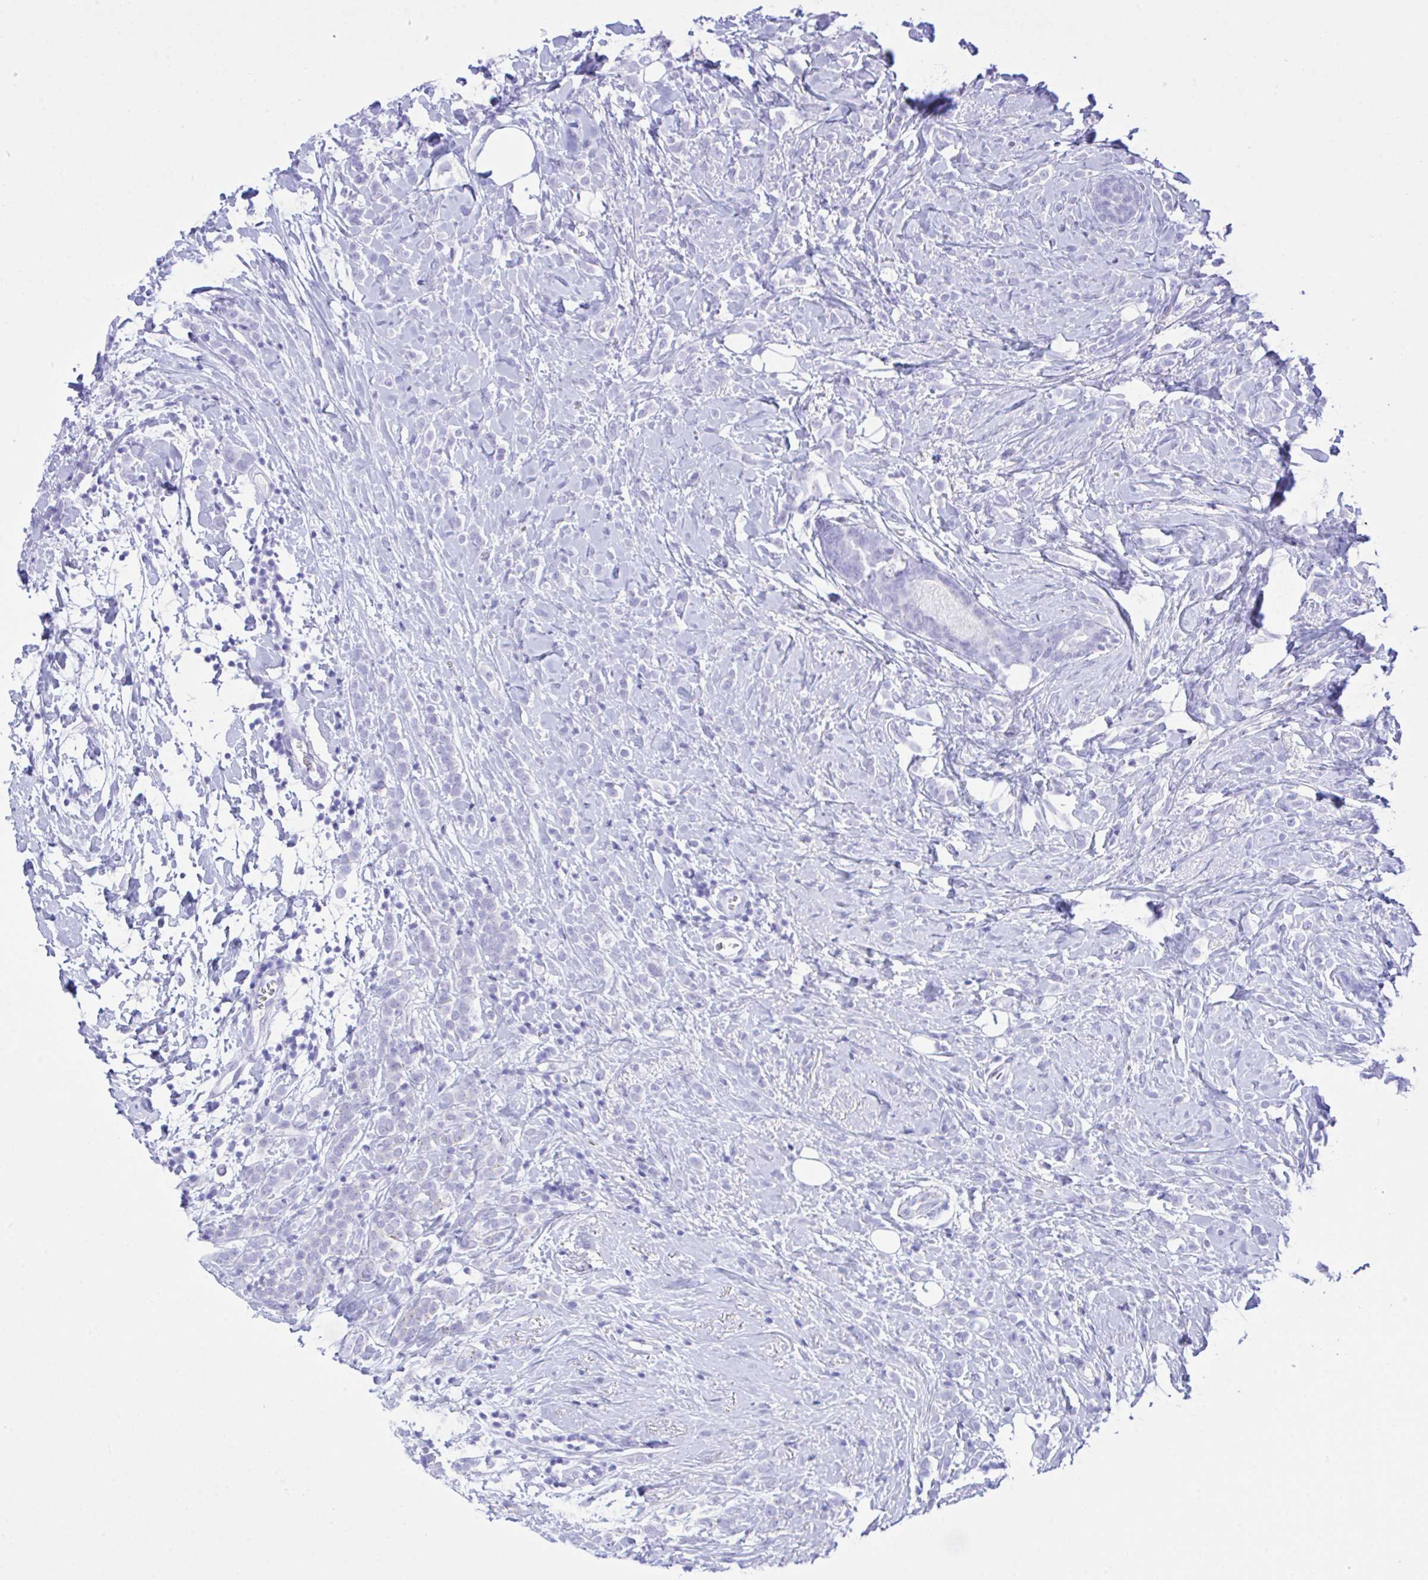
{"staining": {"intensity": "negative", "quantity": "none", "location": "none"}, "tissue": "breast cancer", "cell_type": "Tumor cells", "image_type": "cancer", "snomed": [{"axis": "morphology", "description": "Lobular carcinoma"}, {"axis": "topography", "description": "Breast"}], "caption": "Breast cancer (lobular carcinoma) was stained to show a protein in brown. There is no significant positivity in tumor cells.", "gene": "SELENOV", "patient": {"sex": "female", "age": 49}}